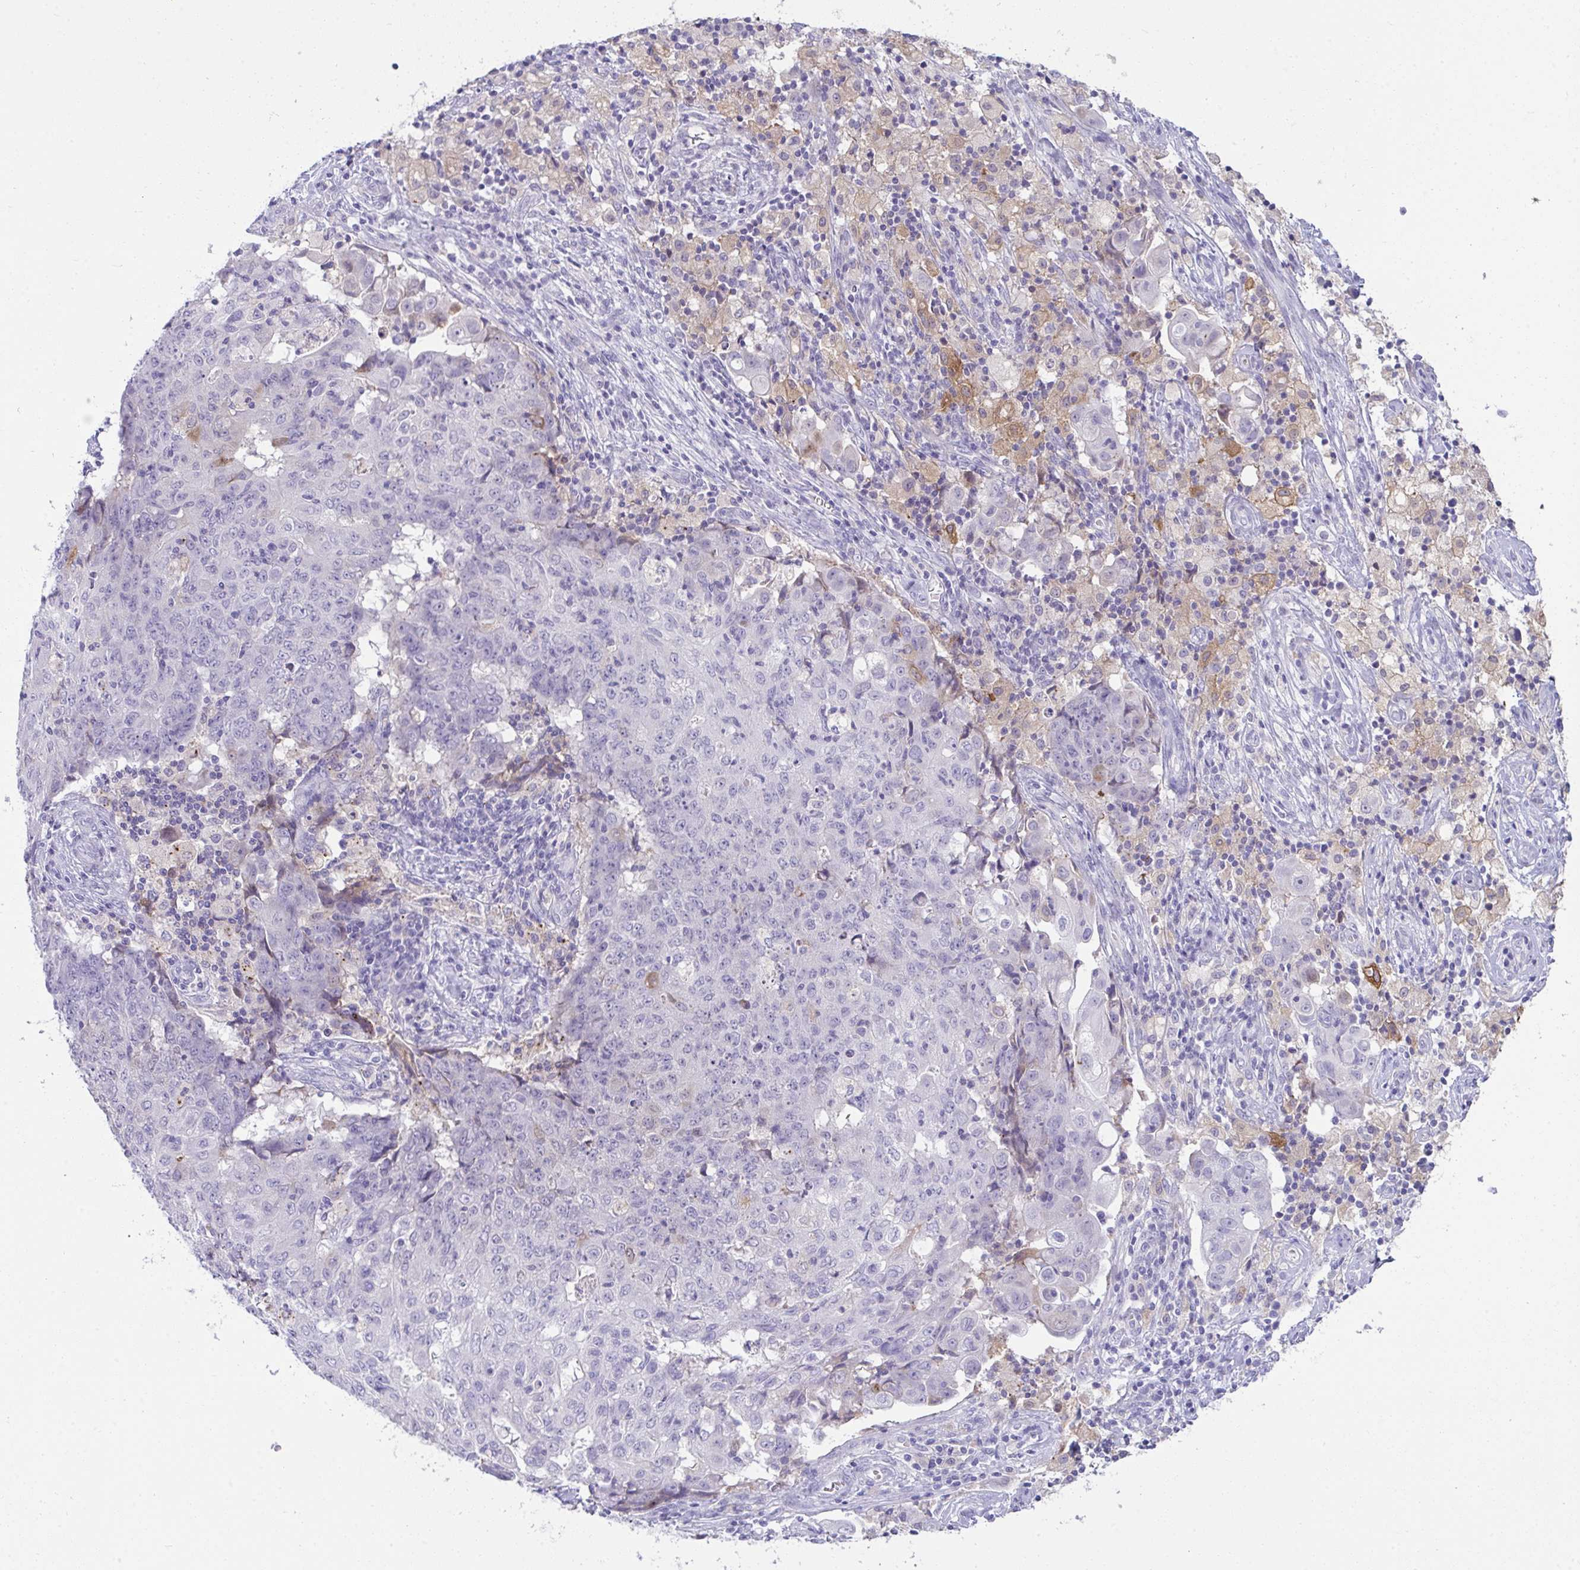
{"staining": {"intensity": "negative", "quantity": "none", "location": "none"}, "tissue": "ovarian cancer", "cell_type": "Tumor cells", "image_type": "cancer", "snomed": [{"axis": "morphology", "description": "Carcinoma, endometroid"}, {"axis": "topography", "description": "Ovary"}], "caption": "Immunohistochemistry of ovarian cancer (endometroid carcinoma) demonstrates no staining in tumor cells.", "gene": "RGPD5", "patient": {"sex": "female", "age": 42}}